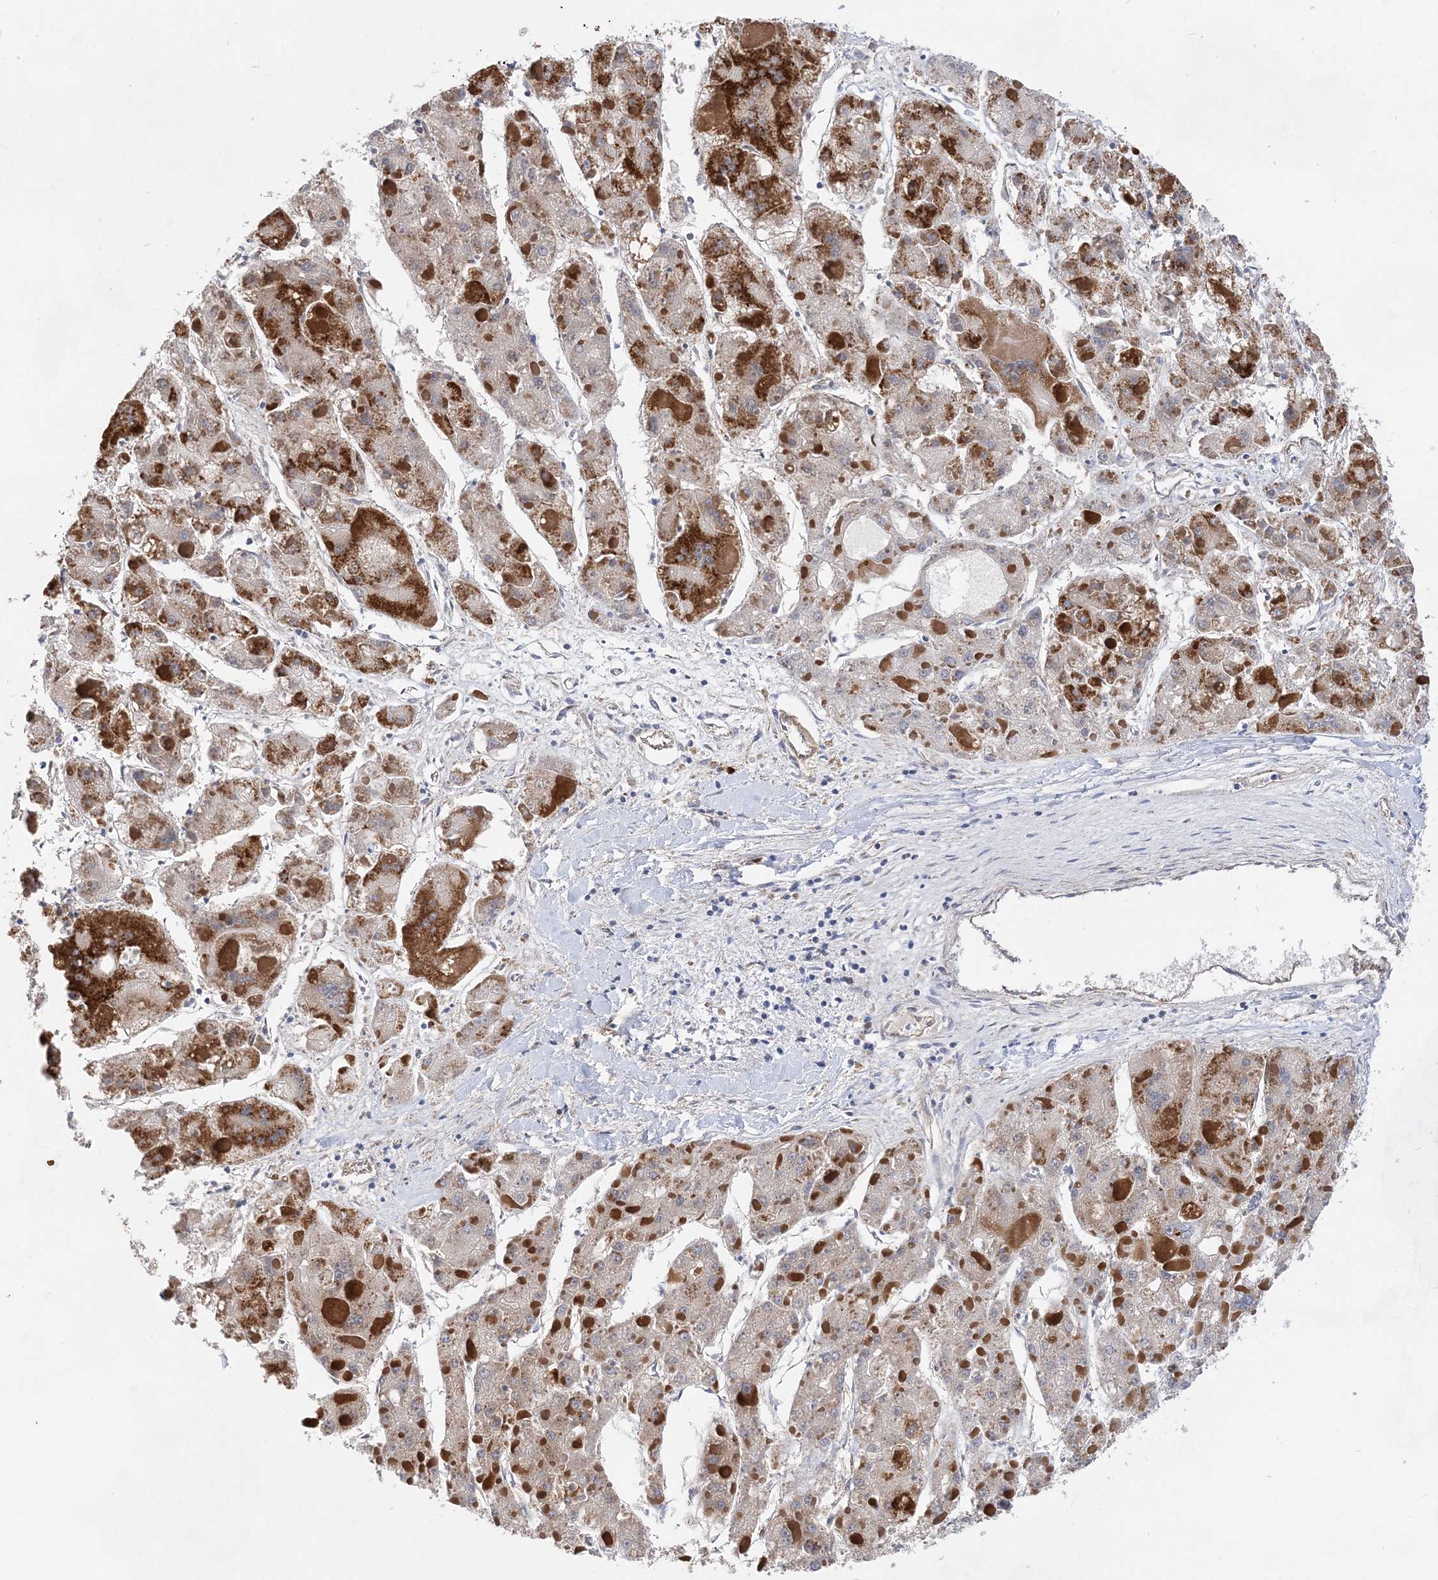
{"staining": {"intensity": "weak", "quantity": ">75%", "location": "cytoplasmic/membranous"}, "tissue": "liver cancer", "cell_type": "Tumor cells", "image_type": "cancer", "snomed": [{"axis": "morphology", "description": "Carcinoma, Hepatocellular, NOS"}, {"axis": "topography", "description": "Liver"}], "caption": "Human liver hepatocellular carcinoma stained for a protein (brown) displays weak cytoplasmic/membranous positive staining in about >75% of tumor cells.", "gene": "ACOT9", "patient": {"sex": "female", "age": 73}}